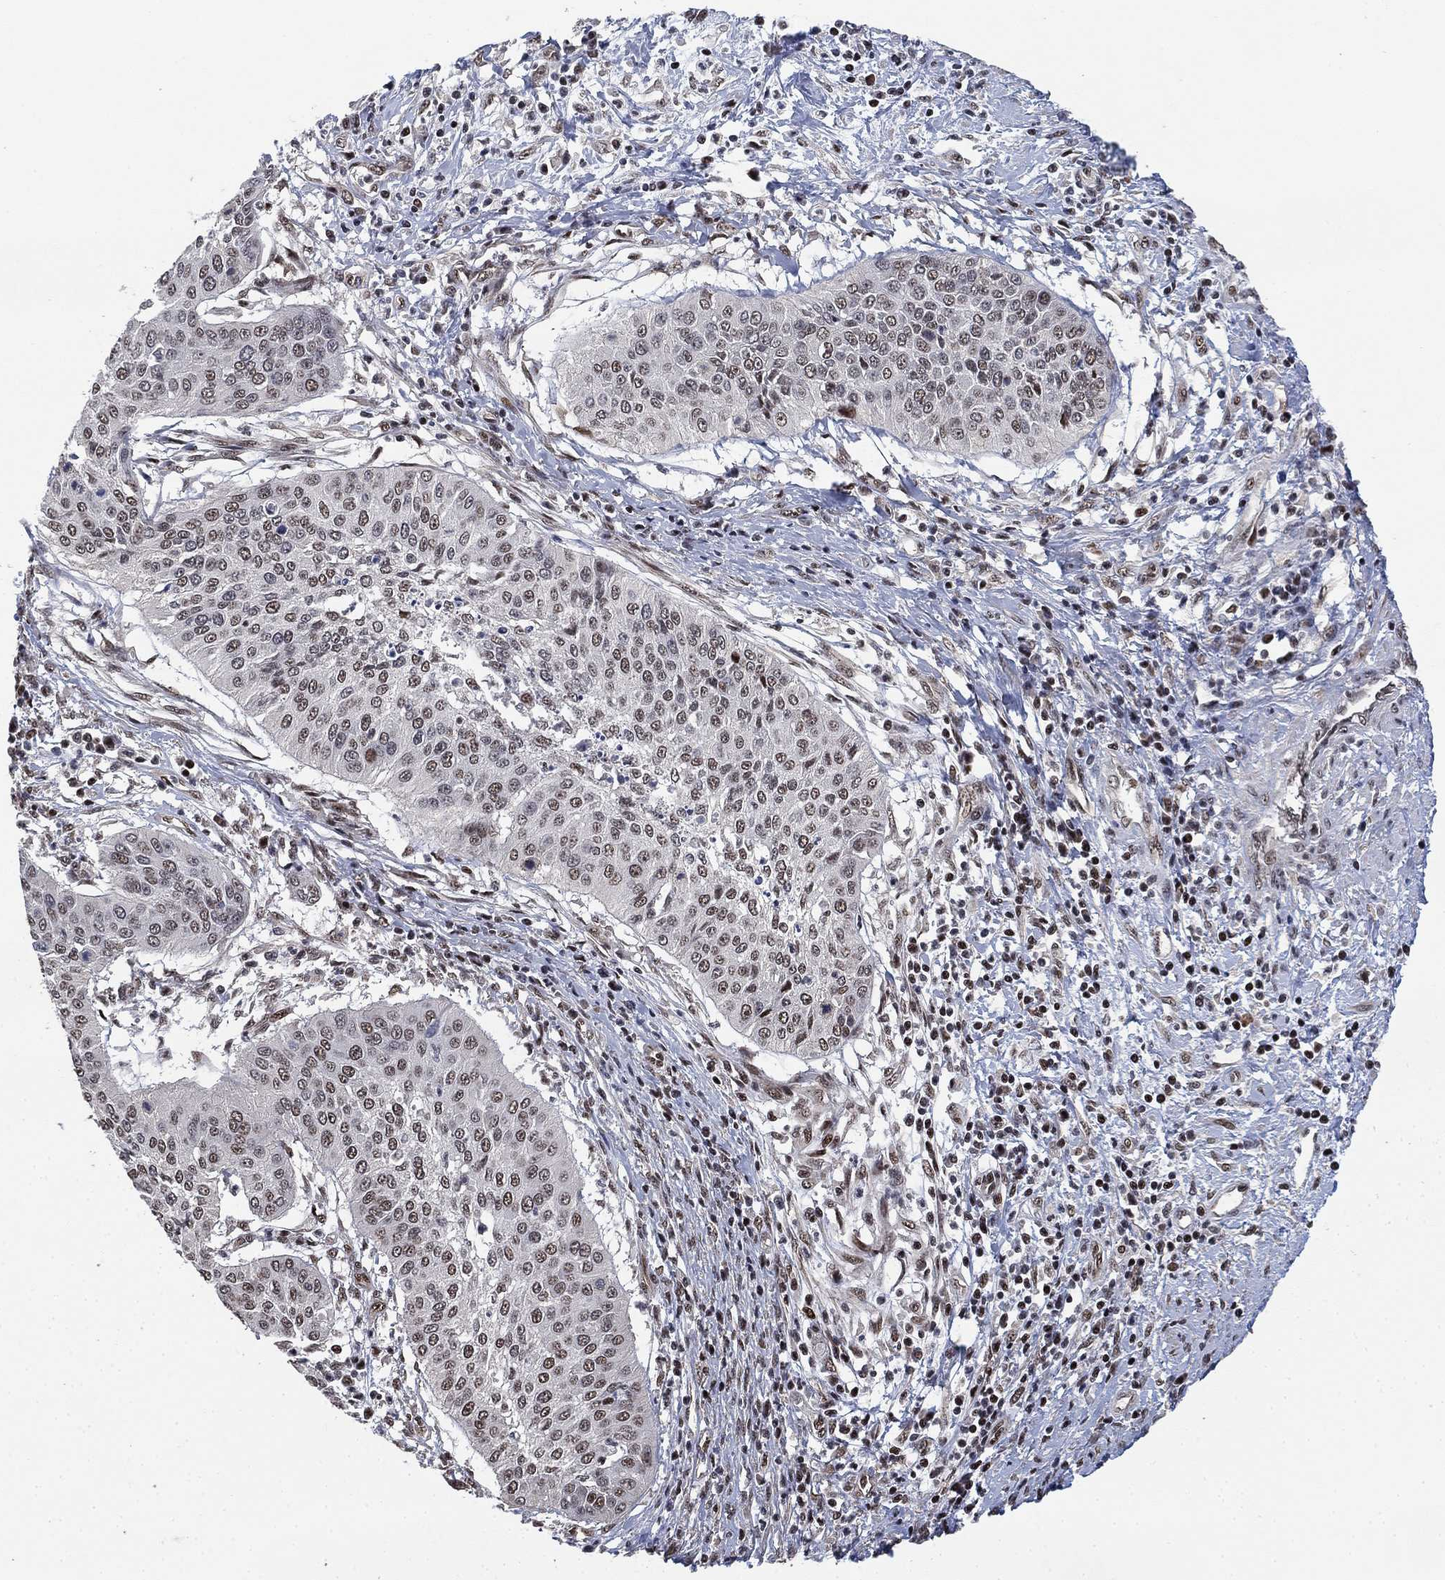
{"staining": {"intensity": "moderate", "quantity": "<25%", "location": "nuclear"}, "tissue": "cervical cancer", "cell_type": "Tumor cells", "image_type": "cancer", "snomed": [{"axis": "morphology", "description": "Normal tissue, NOS"}, {"axis": "morphology", "description": "Squamous cell carcinoma, NOS"}, {"axis": "topography", "description": "Cervix"}], "caption": "Immunohistochemical staining of cervical cancer shows moderate nuclear protein expression in approximately <25% of tumor cells.", "gene": "ZSCAN30", "patient": {"sex": "female", "age": 39}}